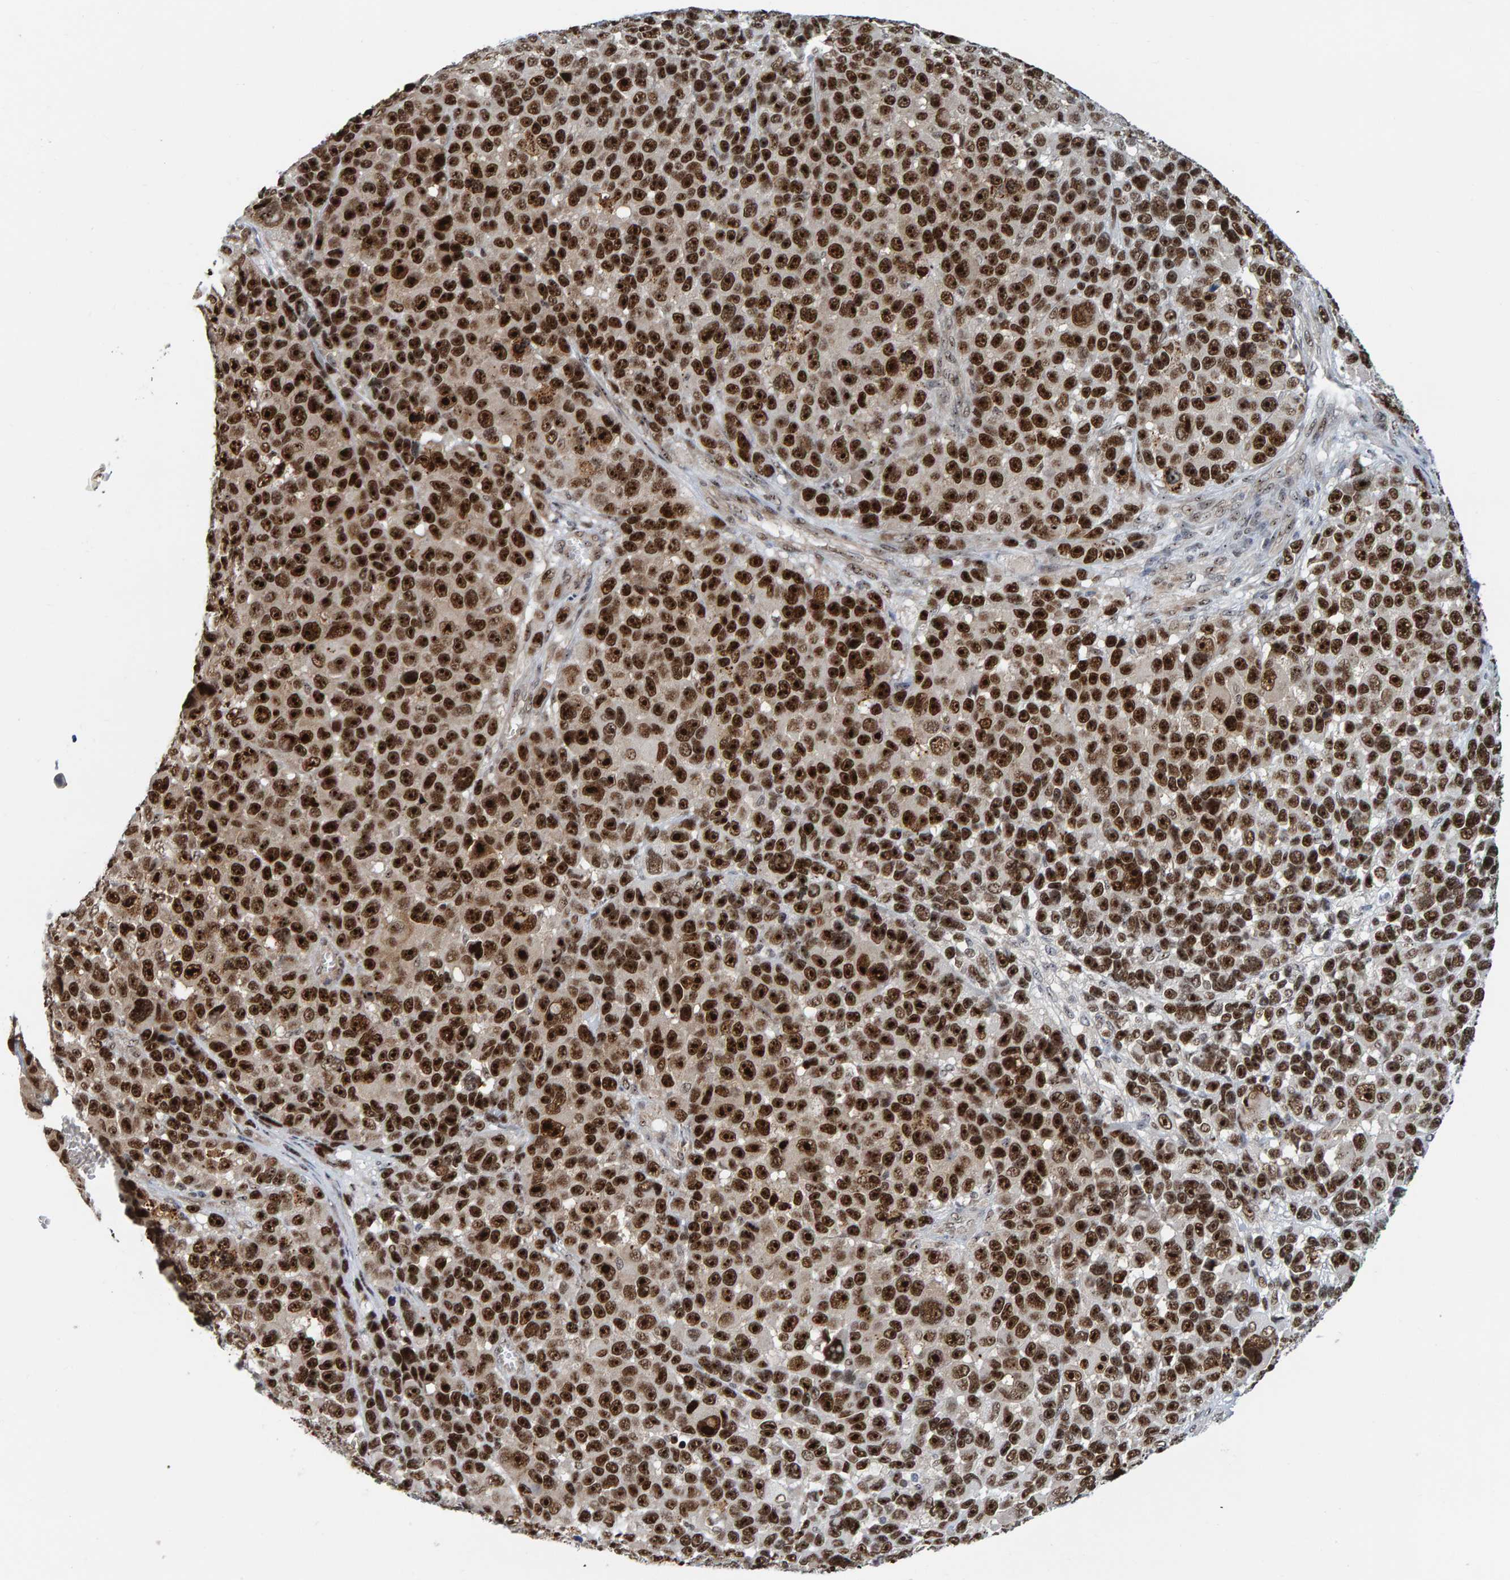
{"staining": {"intensity": "strong", "quantity": ">75%", "location": "nuclear"}, "tissue": "melanoma", "cell_type": "Tumor cells", "image_type": "cancer", "snomed": [{"axis": "morphology", "description": "Malignant melanoma, NOS"}, {"axis": "topography", "description": "Skin"}], "caption": "Melanoma was stained to show a protein in brown. There is high levels of strong nuclear positivity in approximately >75% of tumor cells. (DAB IHC, brown staining for protein, blue staining for nuclei).", "gene": "POLR1E", "patient": {"sex": "male", "age": 53}}